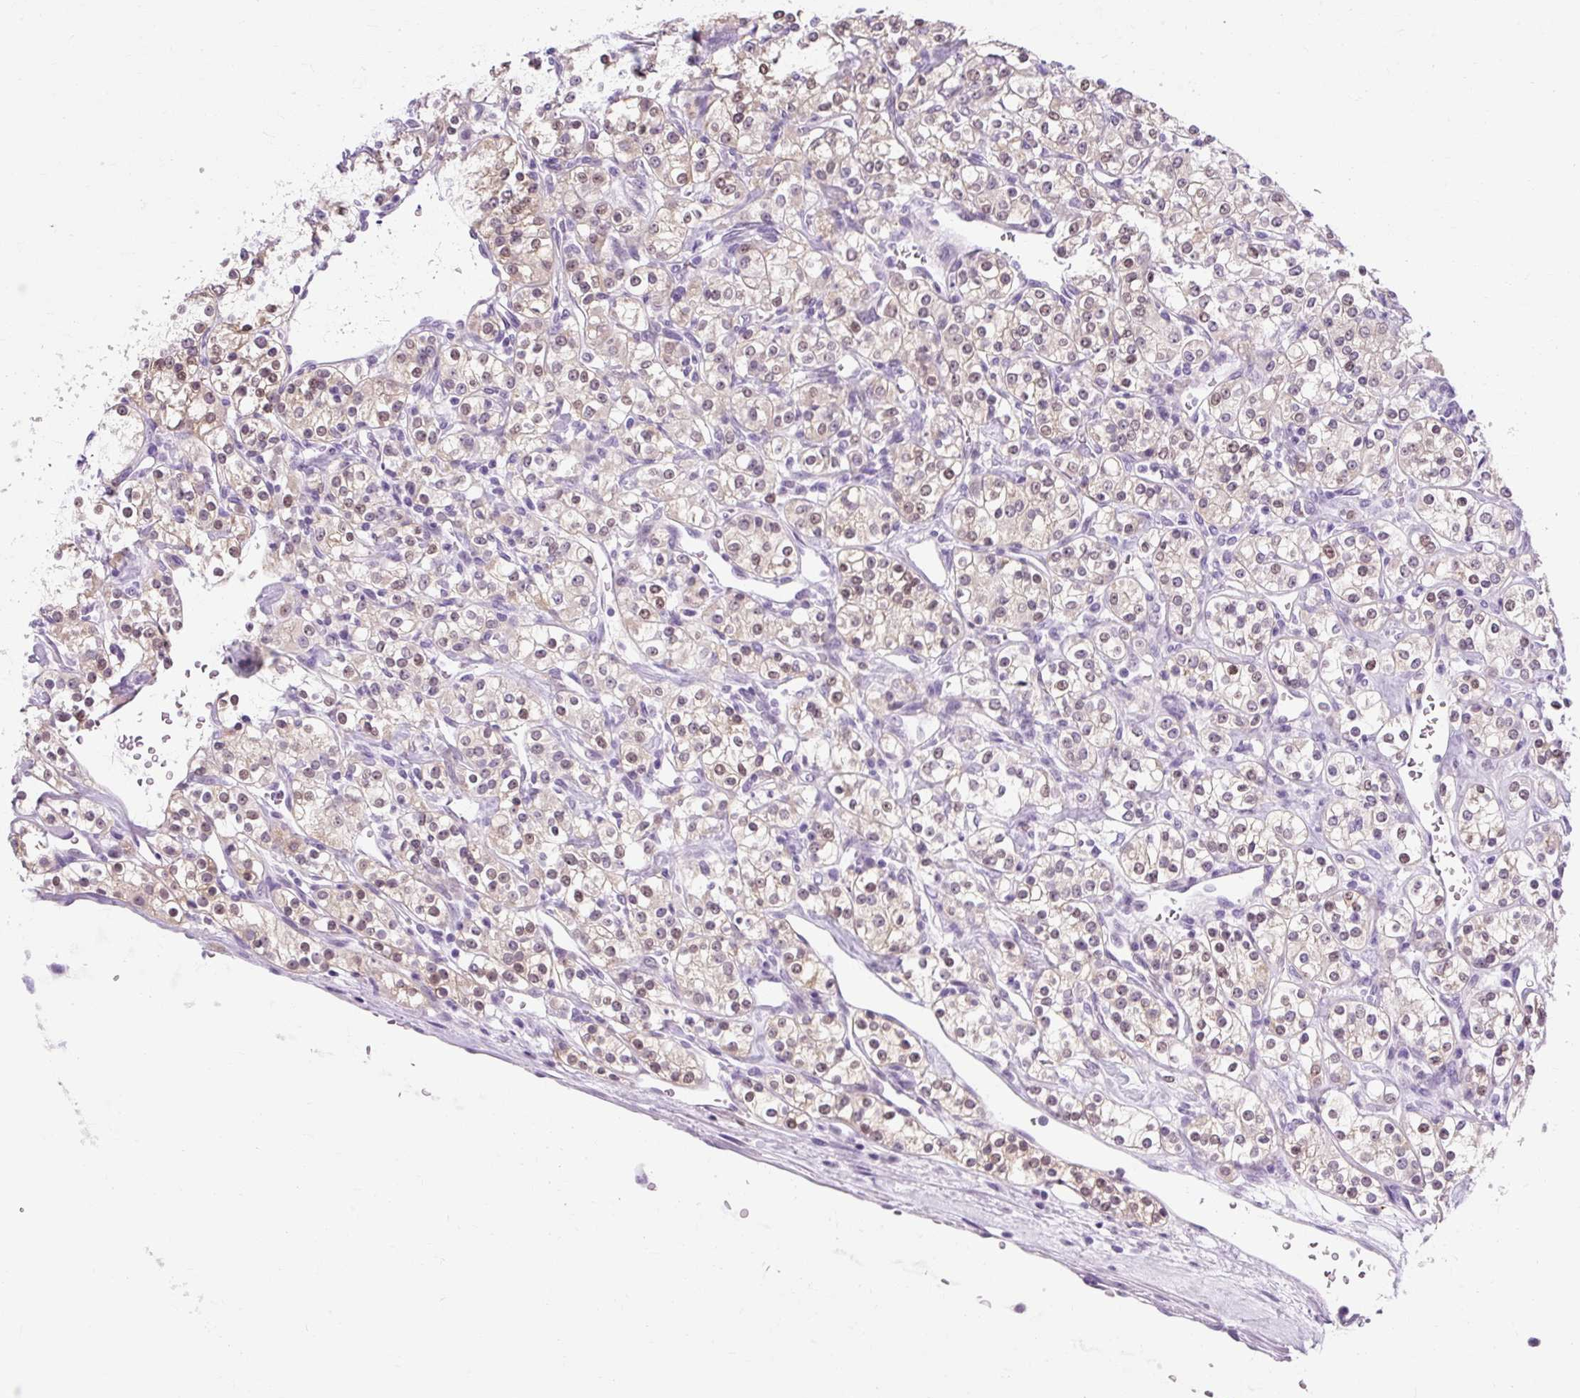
{"staining": {"intensity": "weak", "quantity": "25%-75%", "location": "cytoplasmic/membranous,nuclear"}, "tissue": "renal cancer", "cell_type": "Tumor cells", "image_type": "cancer", "snomed": [{"axis": "morphology", "description": "Adenocarcinoma, NOS"}, {"axis": "topography", "description": "Kidney"}], "caption": "High-power microscopy captured an immunohistochemistry image of renal cancer, revealing weak cytoplasmic/membranous and nuclear expression in approximately 25%-75% of tumor cells.", "gene": "RYBP", "patient": {"sex": "male", "age": 77}}